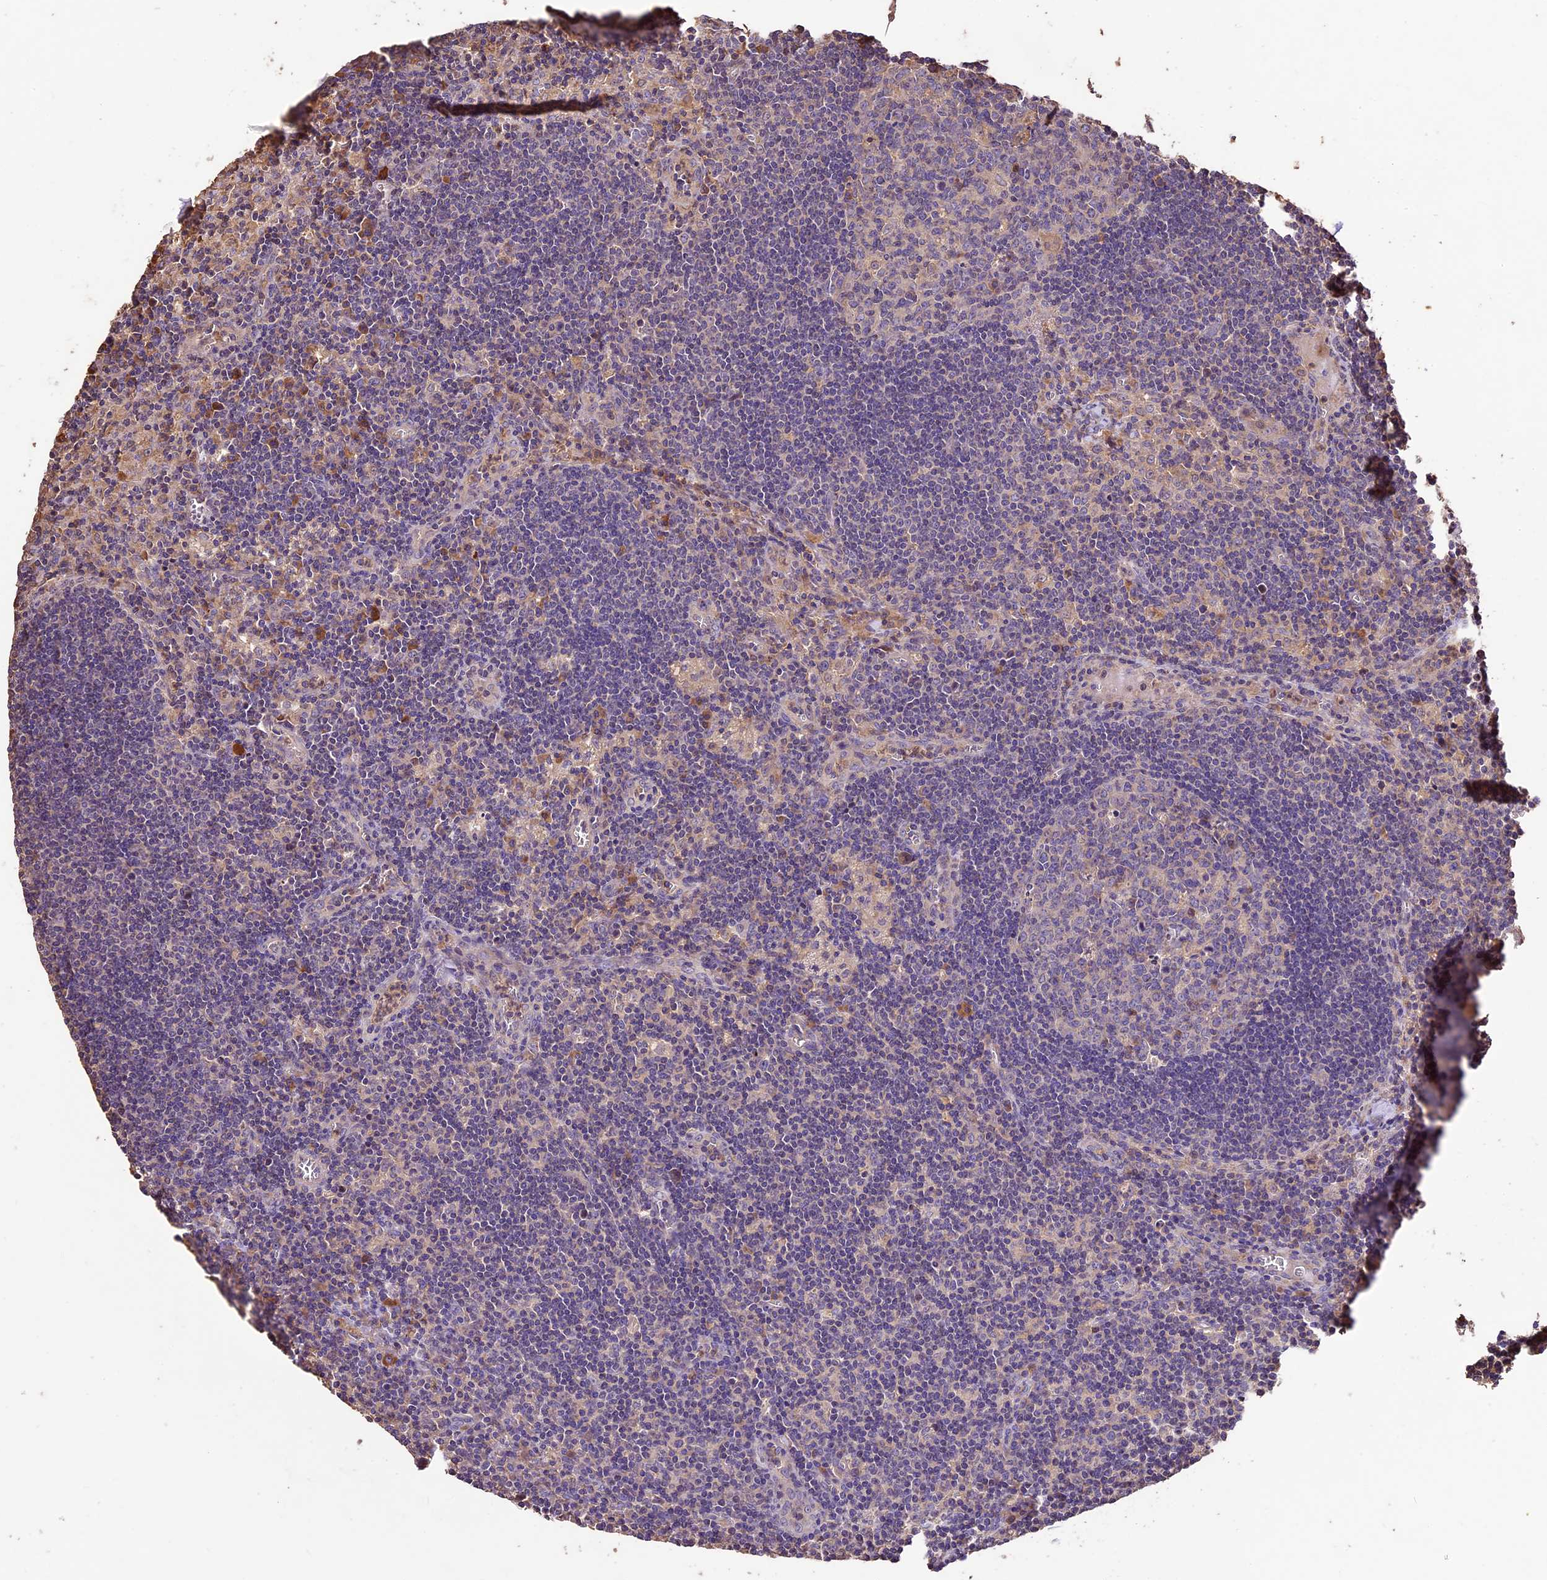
{"staining": {"intensity": "negative", "quantity": "none", "location": "none"}, "tissue": "lymph node", "cell_type": "Germinal center cells", "image_type": "normal", "snomed": [{"axis": "morphology", "description": "Normal tissue, NOS"}, {"axis": "topography", "description": "Lymph node"}], "caption": "Immunohistochemistry (IHC) micrograph of benign human lymph node stained for a protein (brown), which demonstrates no staining in germinal center cells. (Stains: DAB immunohistochemistry (IHC) with hematoxylin counter stain, Microscopy: brightfield microscopy at high magnification).", "gene": "CRLF1", "patient": {"sex": "male", "age": 58}}